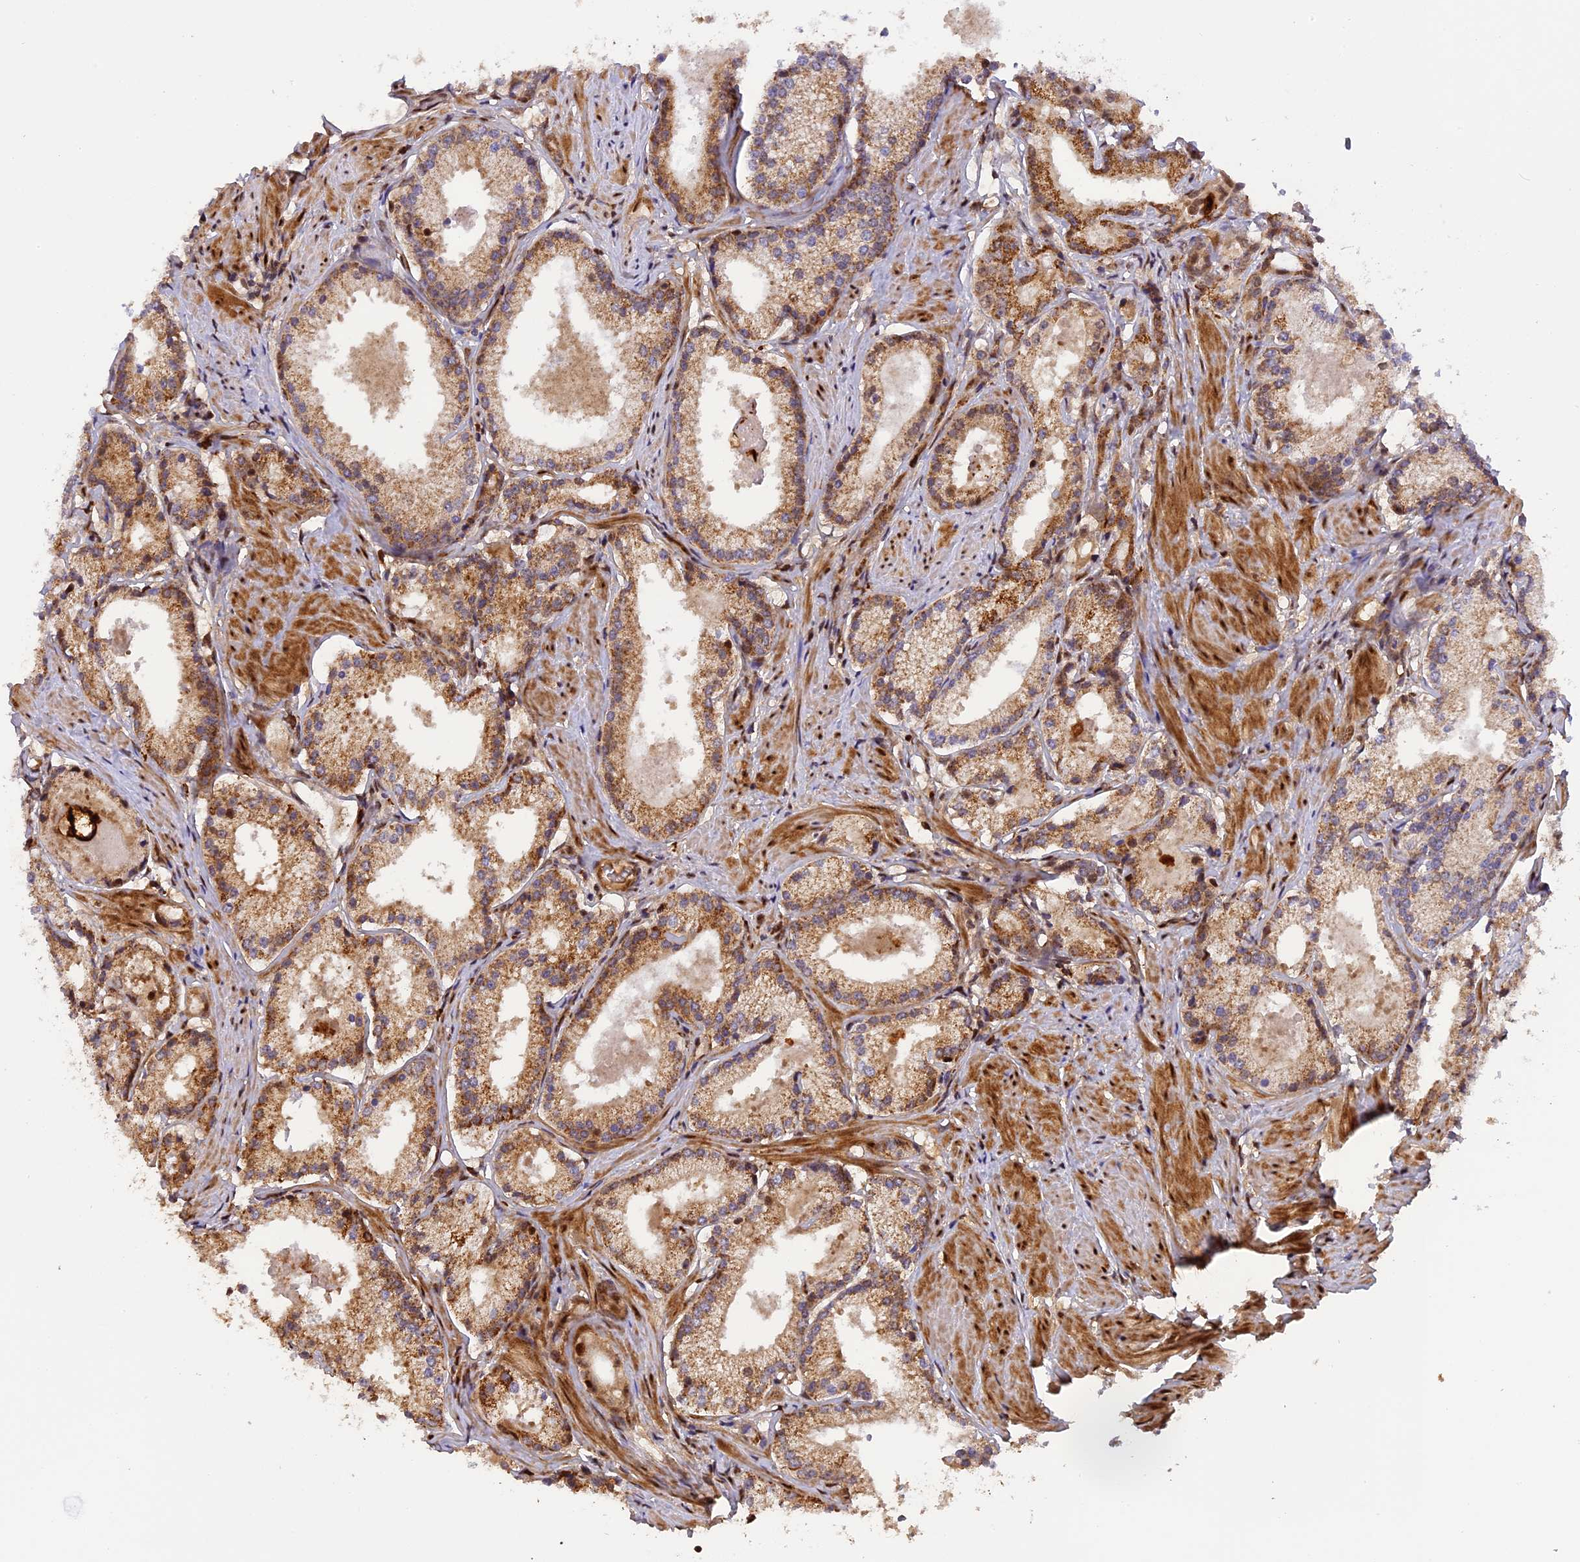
{"staining": {"intensity": "moderate", "quantity": ">75%", "location": "cytoplasmic/membranous,nuclear"}, "tissue": "prostate cancer", "cell_type": "Tumor cells", "image_type": "cancer", "snomed": [{"axis": "morphology", "description": "Adenocarcinoma, Low grade"}, {"axis": "topography", "description": "Prostate"}], "caption": "An image of prostate cancer stained for a protein reveals moderate cytoplasmic/membranous and nuclear brown staining in tumor cells.", "gene": "MICALL1", "patient": {"sex": "male", "age": 57}}